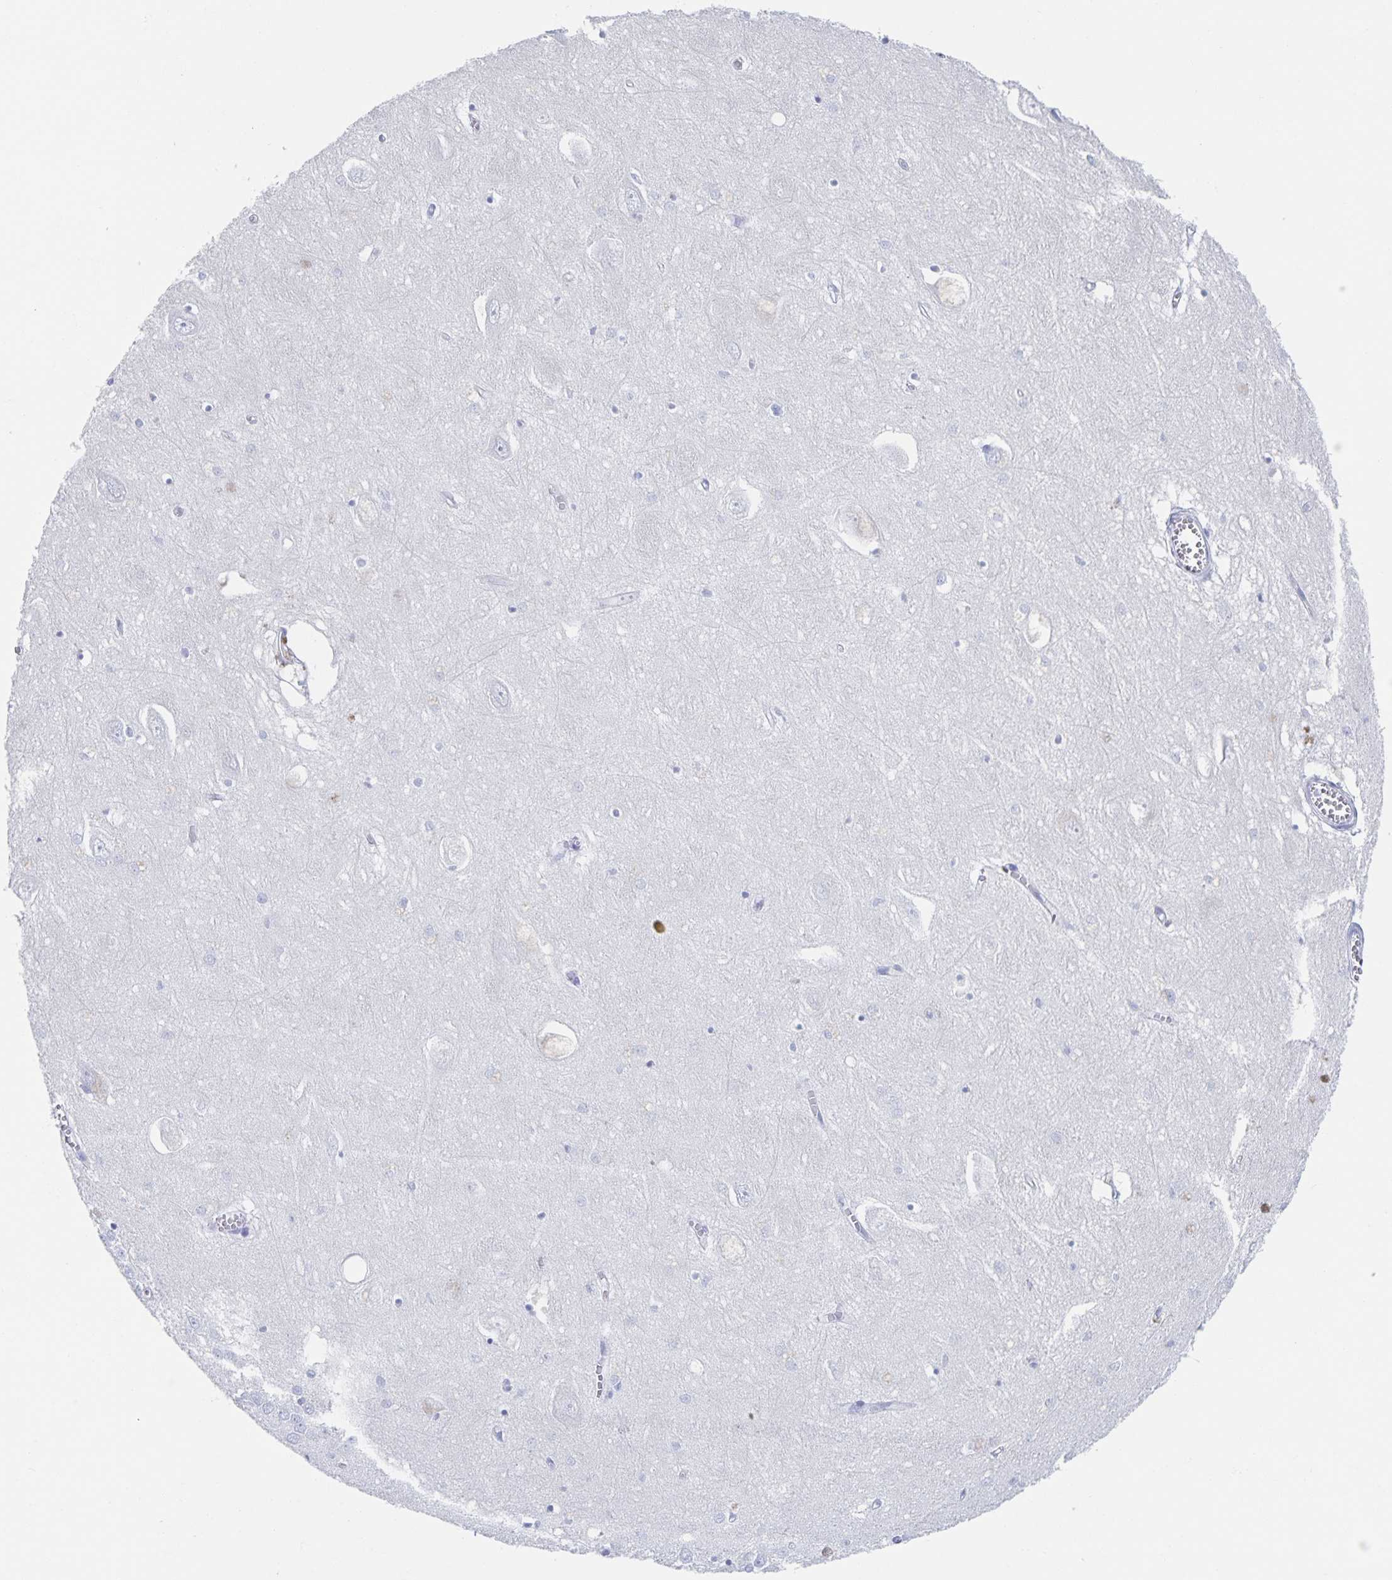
{"staining": {"intensity": "negative", "quantity": "none", "location": "none"}, "tissue": "hippocampus", "cell_type": "Glial cells", "image_type": "normal", "snomed": [{"axis": "morphology", "description": "Normal tissue, NOS"}, {"axis": "topography", "description": "Hippocampus"}], "caption": "An immunohistochemistry (IHC) photomicrograph of normal hippocampus is shown. There is no staining in glial cells of hippocampus.", "gene": "DMBT1", "patient": {"sex": "female", "age": 64}}